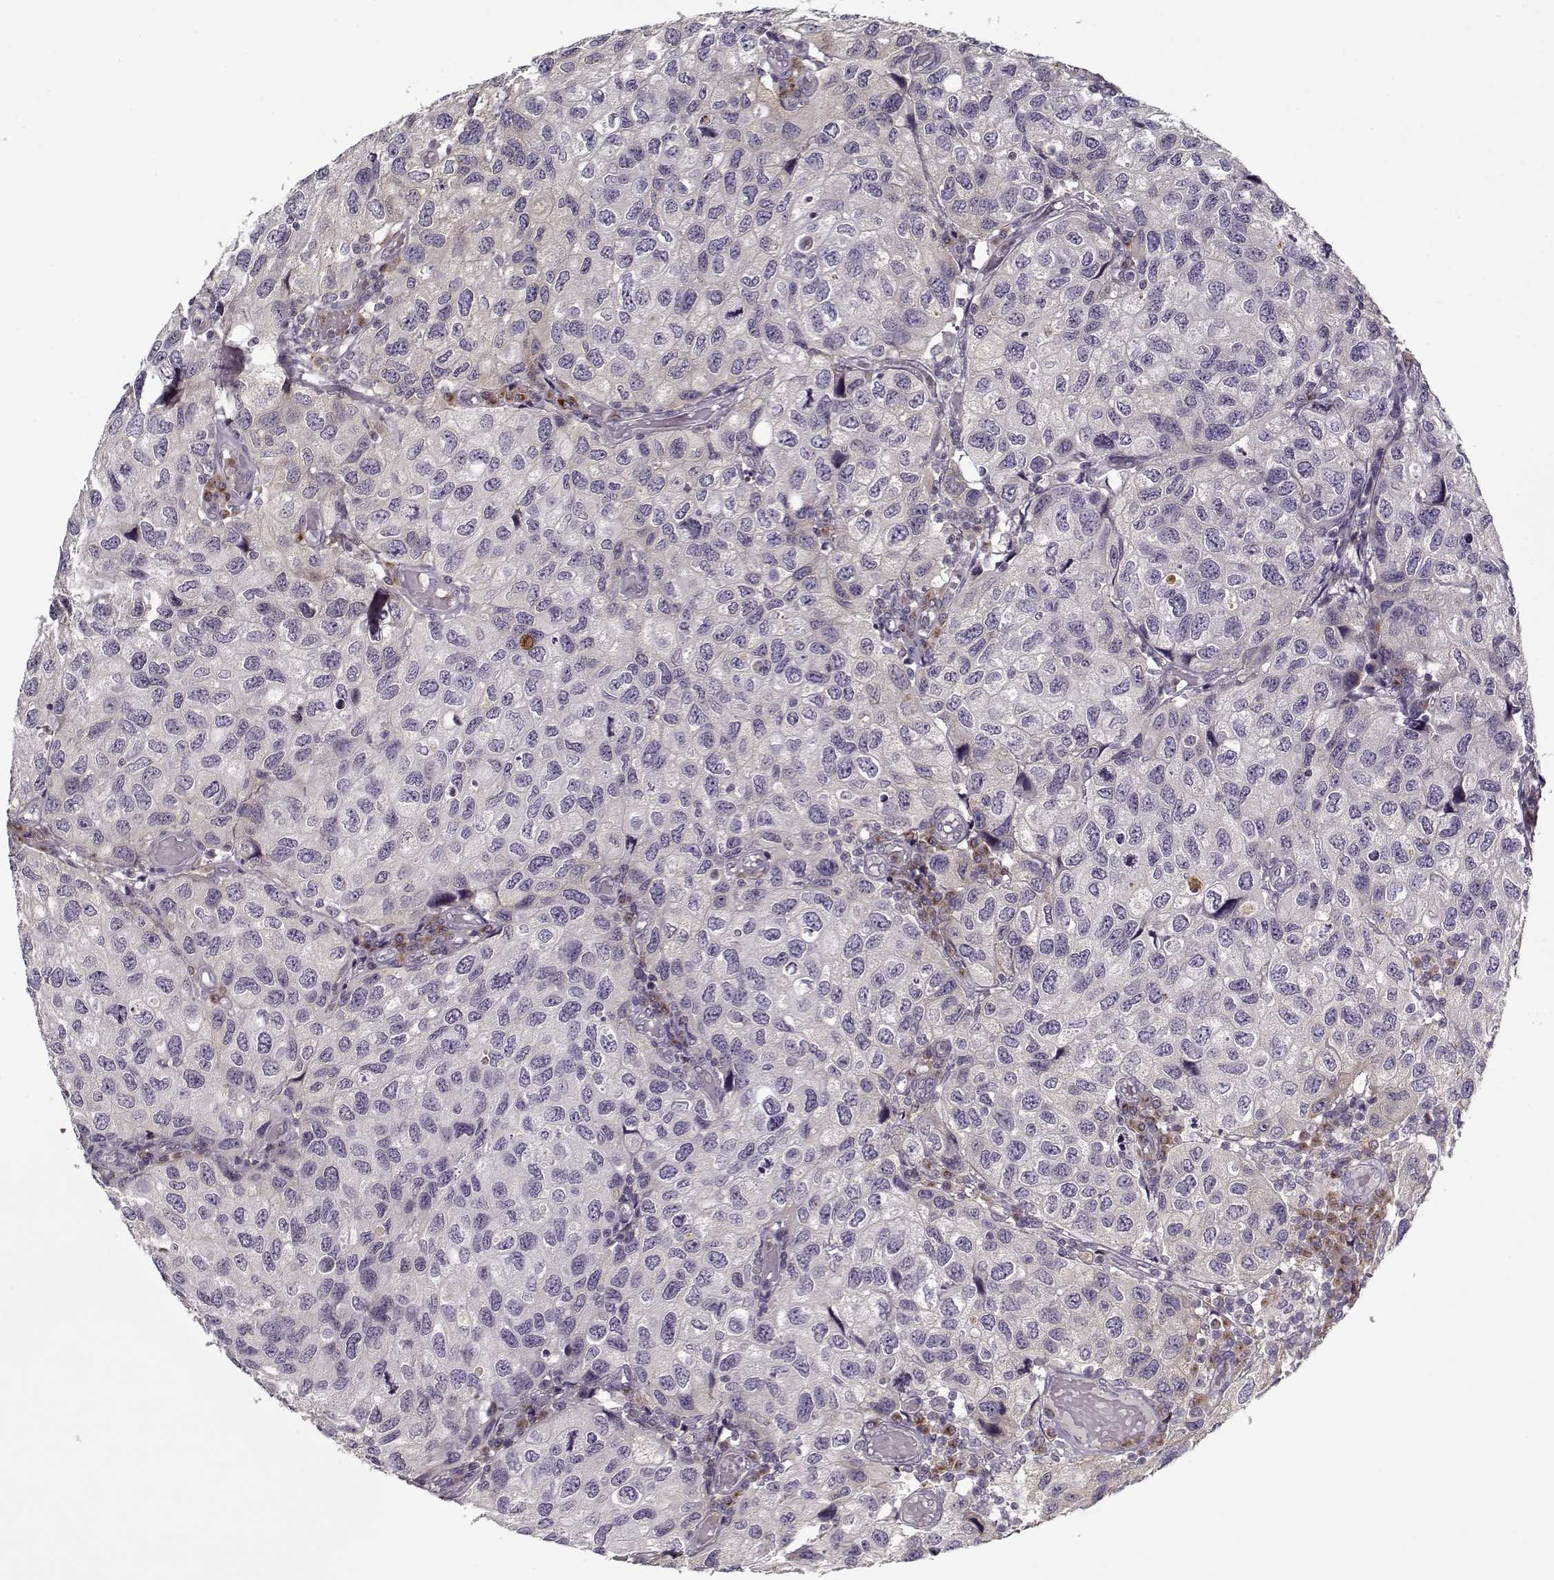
{"staining": {"intensity": "weak", "quantity": "<25%", "location": "cytoplasmic/membranous"}, "tissue": "urothelial cancer", "cell_type": "Tumor cells", "image_type": "cancer", "snomed": [{"axis": "morphology", "description": "Urothelial carcinoma, High grade"}, {"axis": "topography", "description": "Urinary bladder"}], "caption": "The immunohistochemistry photomicrograph has no significant expression in tumor cells of high-grade urothelial carcinoma tissue. The staining is performed using DAB (3,3'-diaminobenzidine) brown chromogen with nuclei counter-stained in using hematoxylin.", "gene": "UNC13D", "patient": {"sex": "male", "age": 79}}